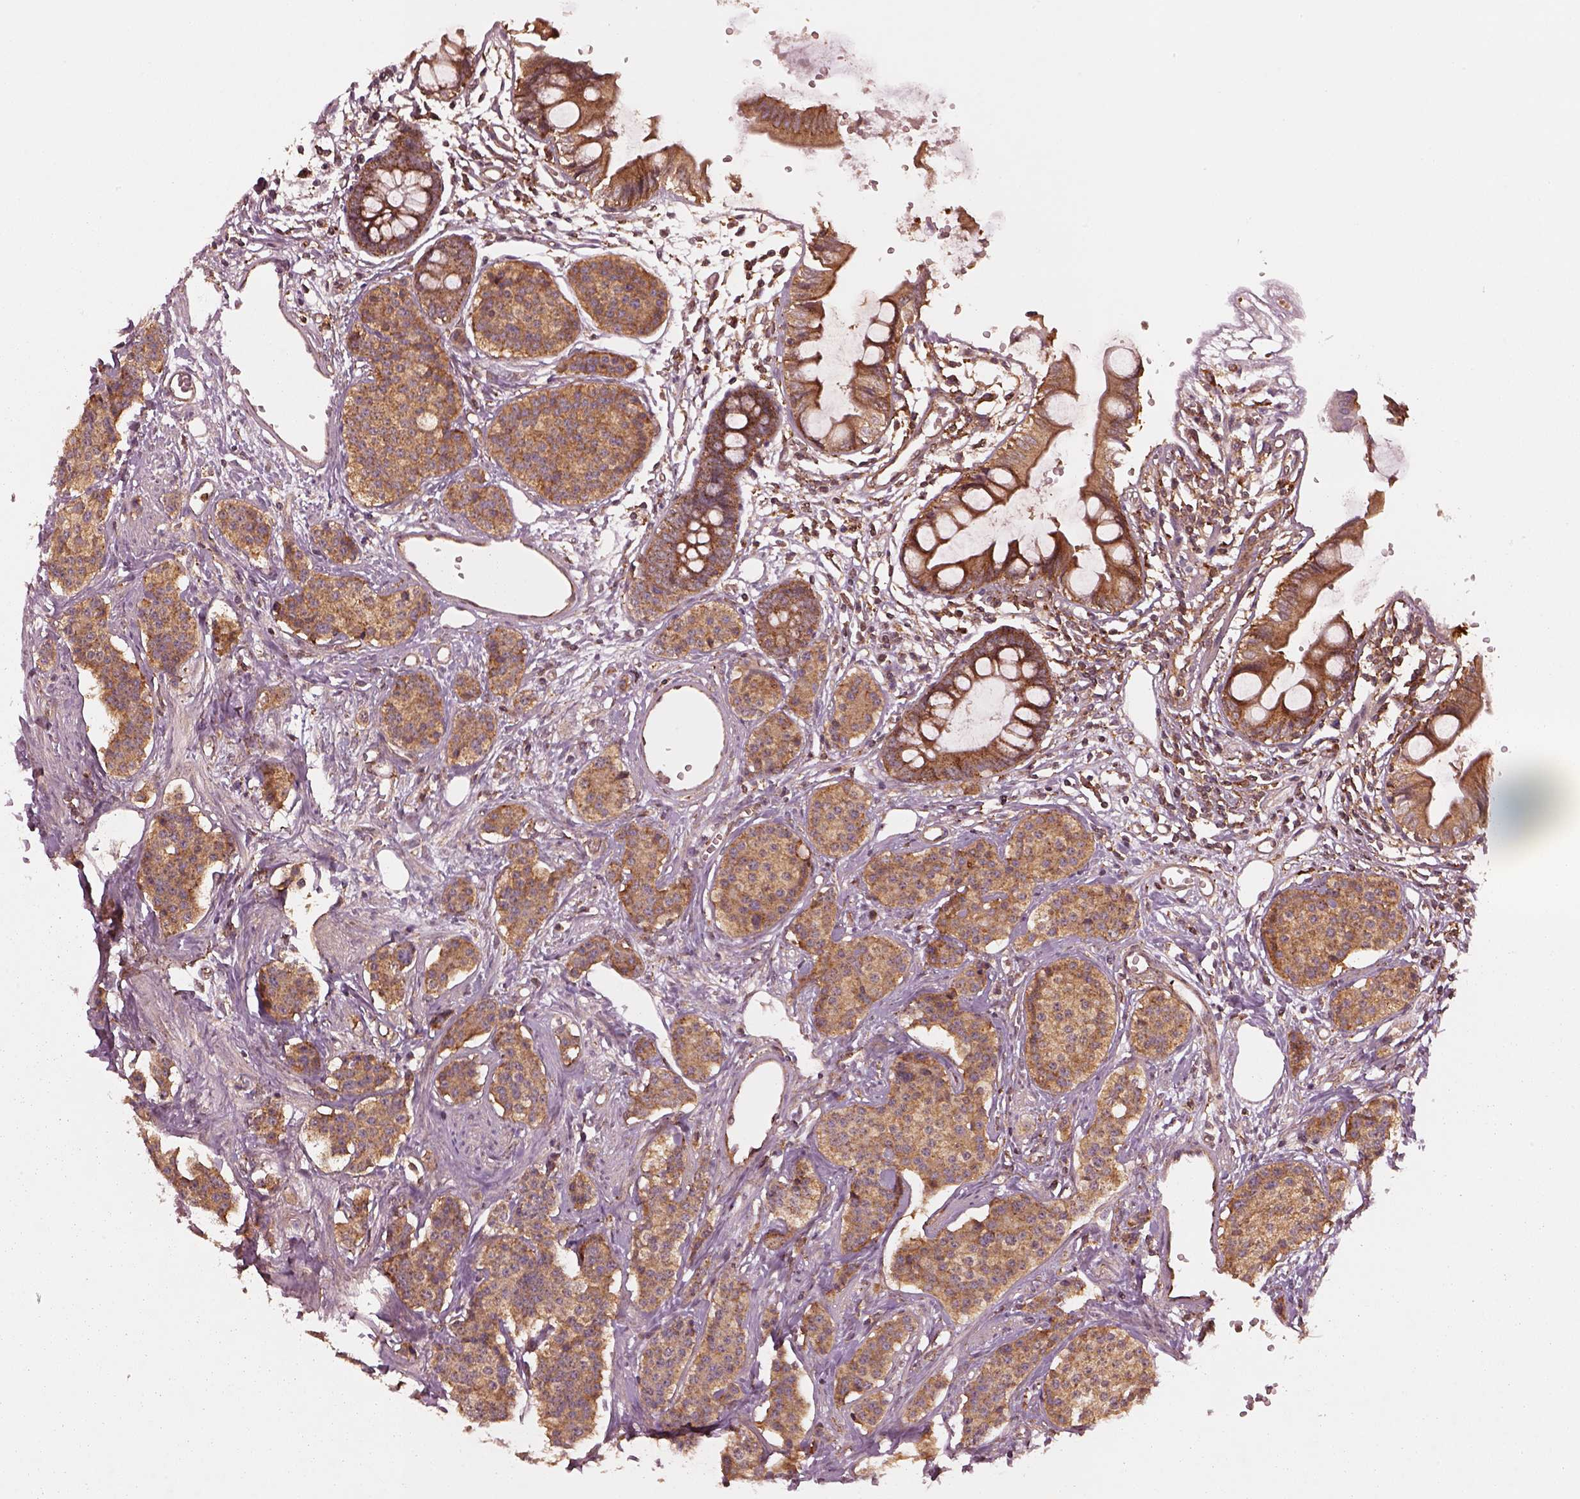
{"staining": {"intensity": "moderate", "quantity": "25%-75%", "location": "cytoplasmic/membranous"}, "tissue": "carcinoid", "cell_type": "Tumor cells", "image_type": "cancer", "snomed": [{"axis": "morphology", "description": "Carcinoid, malignant, NOS"}, {"axis": "topography", "description": "Small intestine"}], "caption": "Protein expression analysis of carcinoid reveals moderate cytoplasmic/membranous expression in about 25%-75% of tumor cells. (DAB (3,3'-diaminobenzidine) IHC, brown staining for protein, blue staining for nuclei).", "gene": "WASHC2A", "patient": {"sex": "female", "age": 64}}